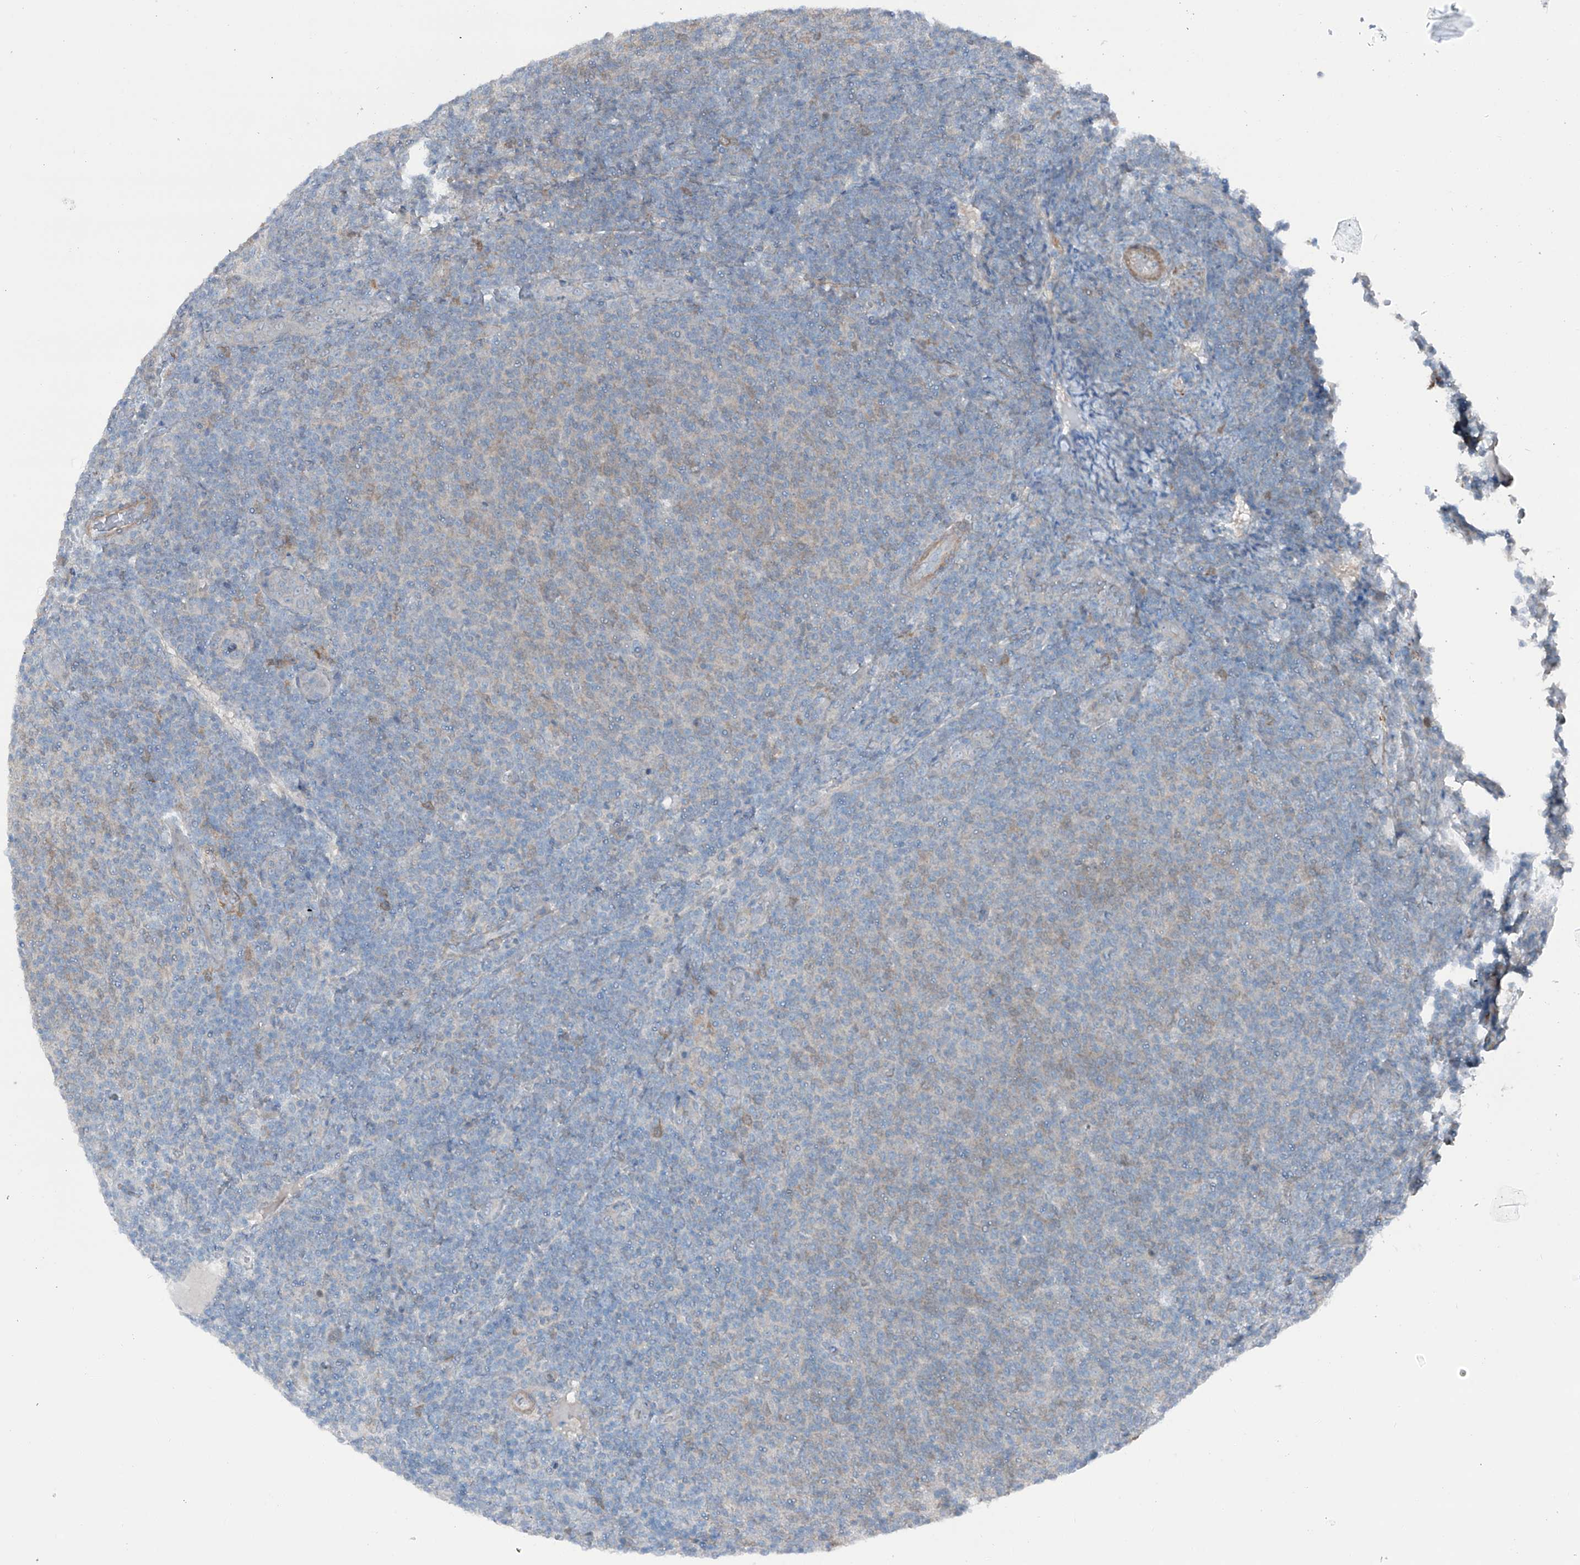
{"staining": {"intensity": "weak", "quantity": "<25%", "location": "cytoplasmic/membranous"}, "tissue": "lymphoma", "cell_type": "Tumor cells", "image_type": "cancer", "snomed": [{"axis": "morphology", "description": "Malignant lymphoma, non-Hodgkin's type, Low grade"}, {"axis": "topography", "description": "Lymph node"}], "caption": "Lymphoma was stained to show a protein in brown. There is no significant expression in tumor cells.", "gene": "HSPB11", "patient": {"sex": "male", "age": 66}}